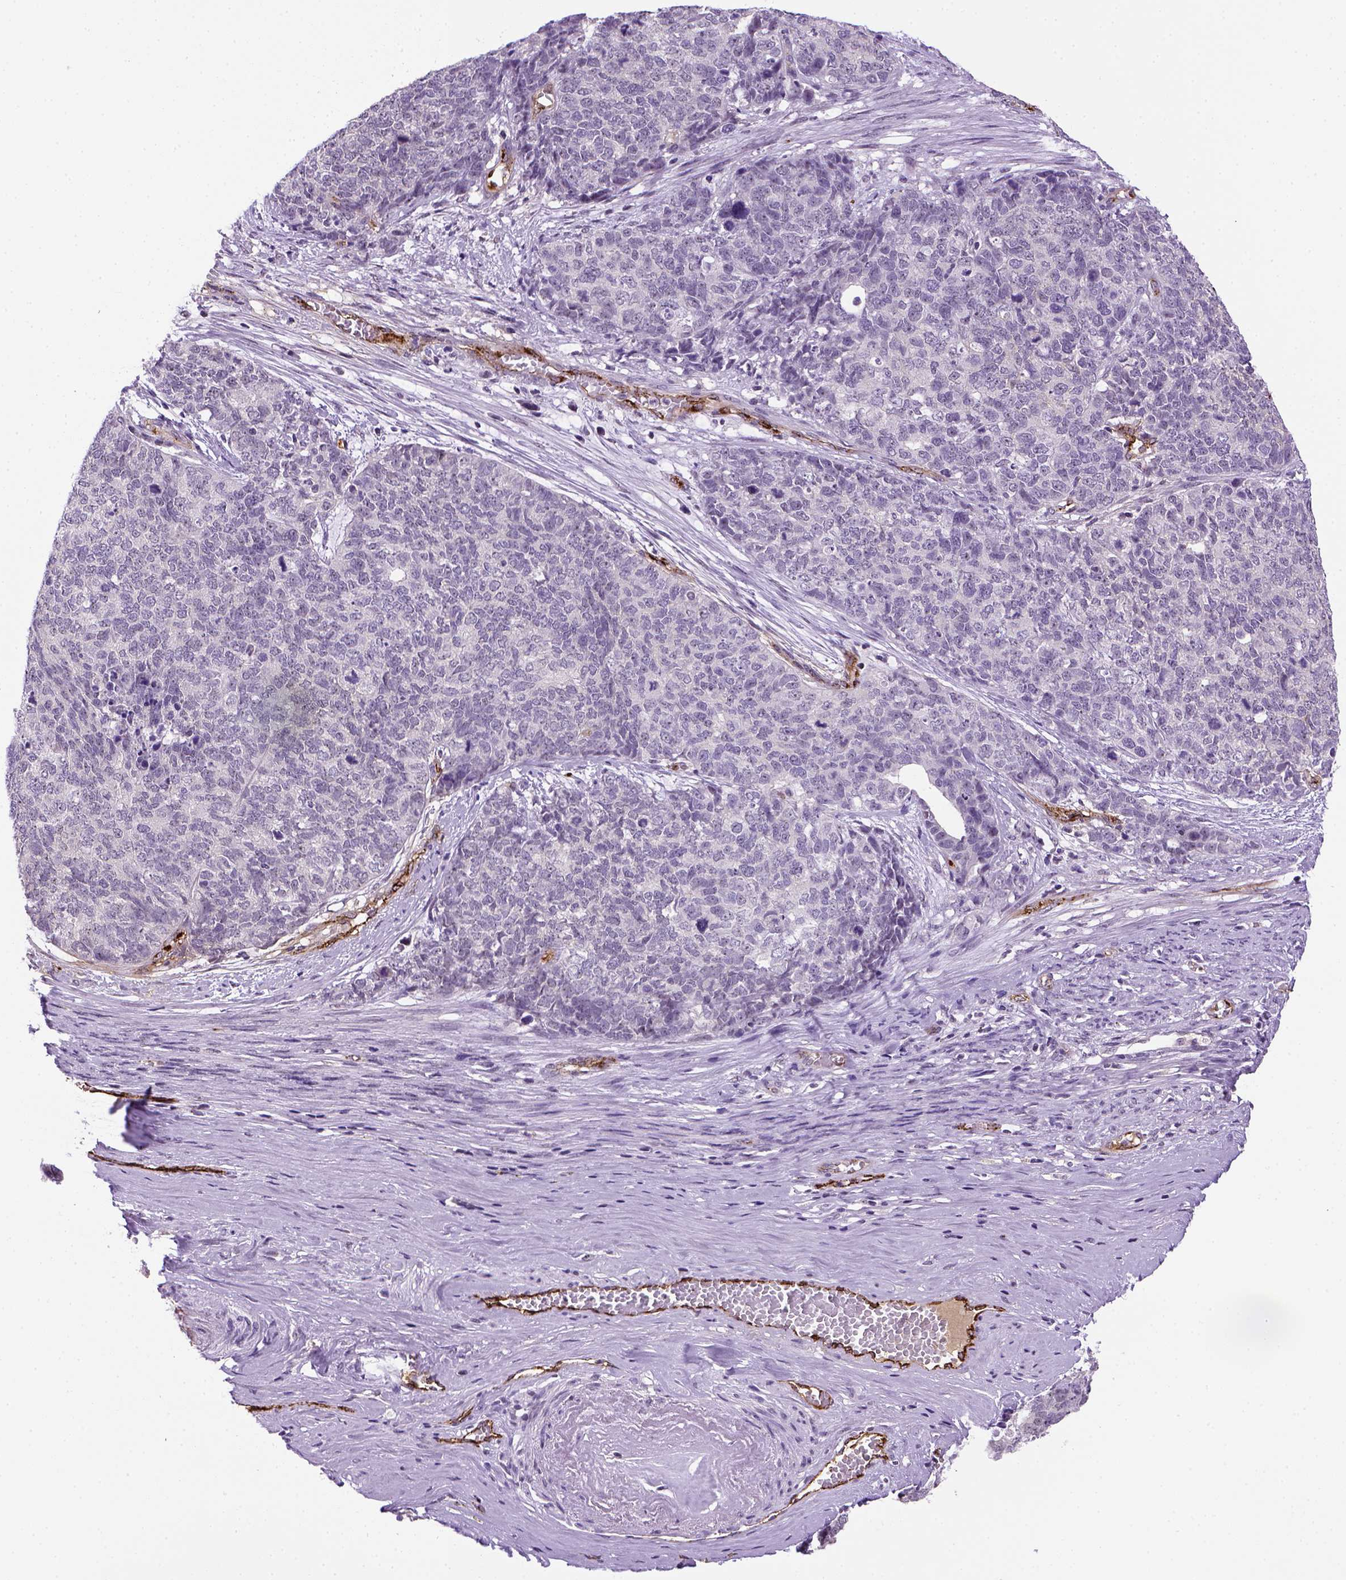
{"staining": {"intensity": "negative", "quantity": "none", "location": "none"}, "tissue": "cervical cancer", "cell_type": "Tumor cells", "image_type": "cancer", "snomed": [{"axis": "morphology", "description": "Squamous cell carcinoma, NOS"}, {"axis": "topography", "description": "Cervix"}], "caption": "Protein analysis of cervical squamous cell carcinoma exhibits no significant expression in tumor cells. (Immunohistochemistry, brightfield microscopy, high magnification).", "gene": "VWF", "patient": {"sex": "female", "age": 63}}